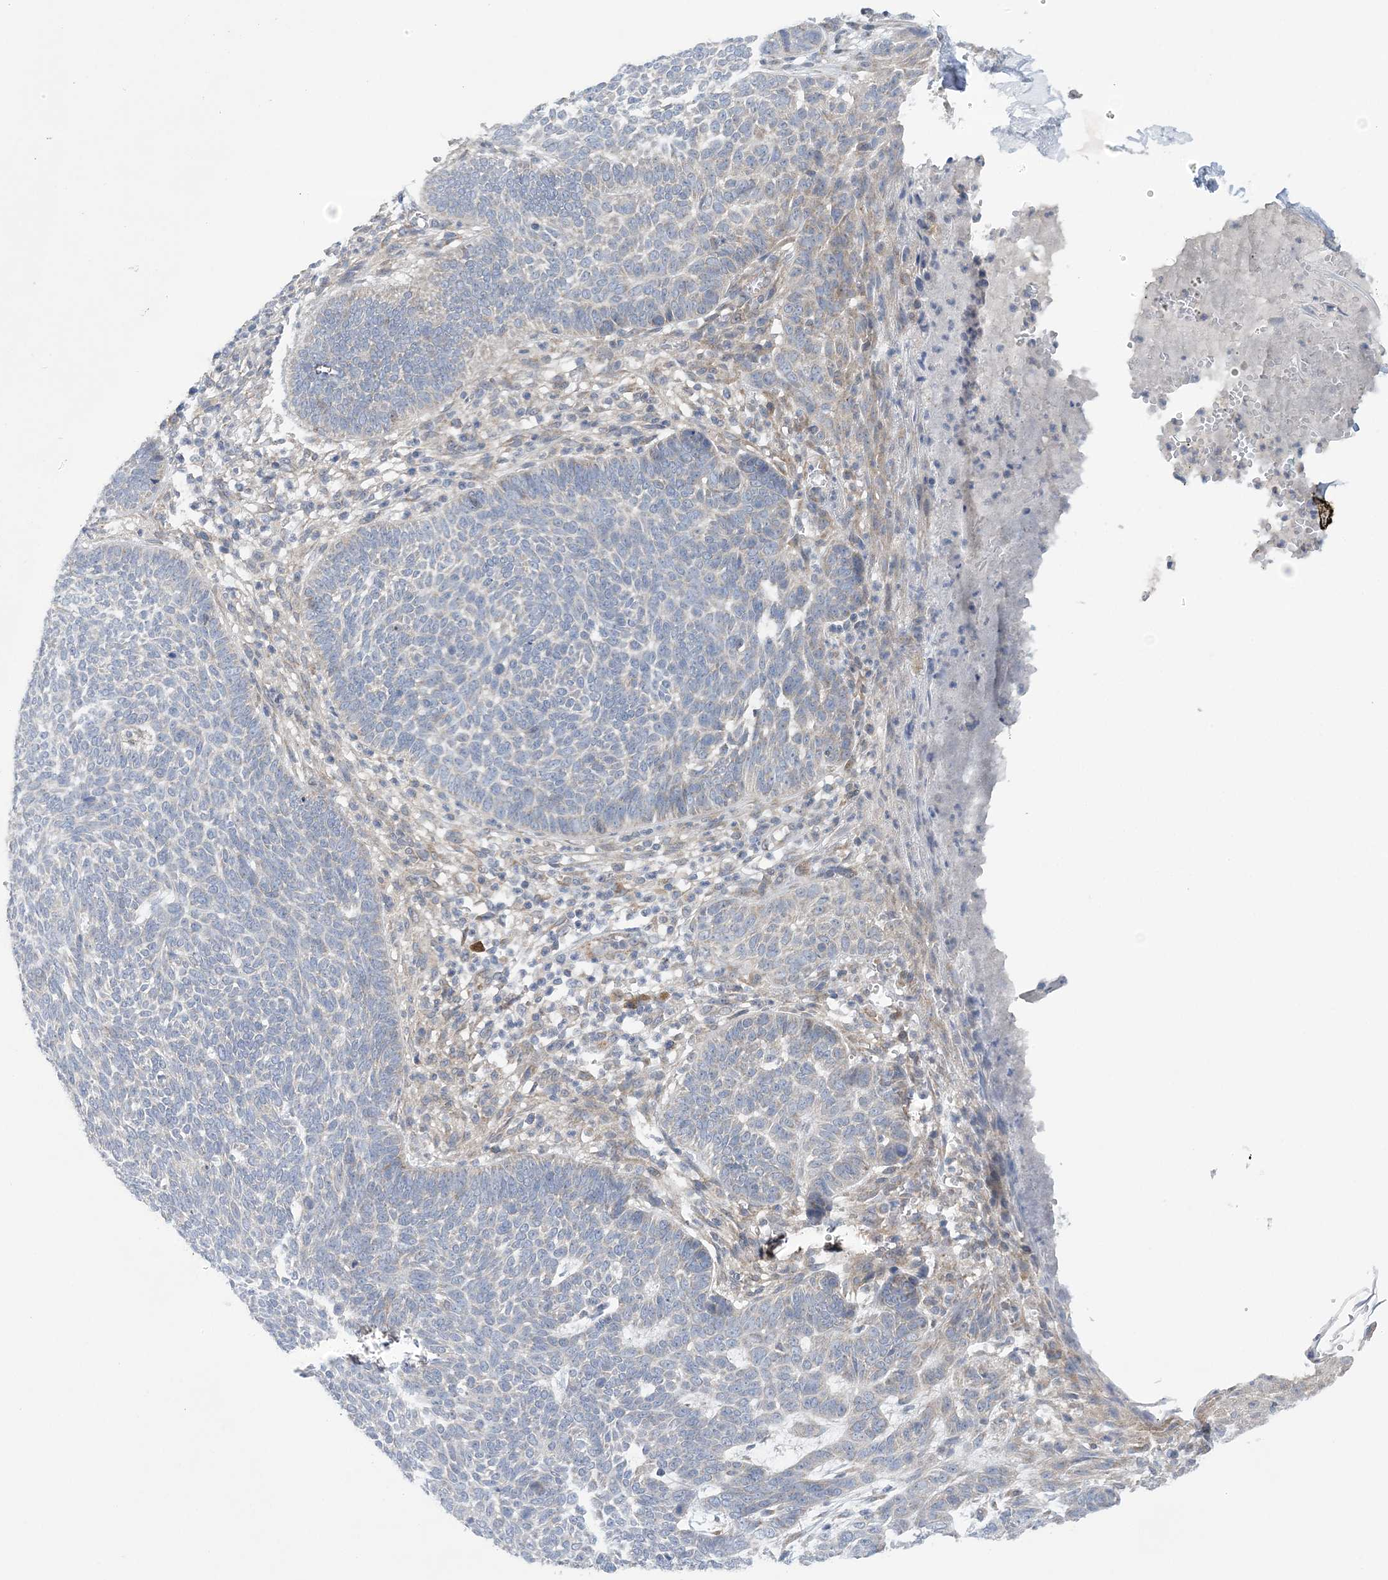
{"staining": {"intensity": "negative", "quantity": "none", "location": "none"}, "tissue": "skin cancer", "cell_type": "Tumor cells", "image_type": "cancer", "snomed": [{"axis": "morphology", "description": "Normal tissue, NOS"}, {"axis": "morphology", "description": "Basal cell carcinoma"}, {"axis": "topography", "description": "Skin"}], "caption": "Immunohistochemical staining of human basal cell carcinoma (skin) displays no significant expression in tumor cells.", "gene": "COPE", "patient": {"sex": "male", "age": 64}}